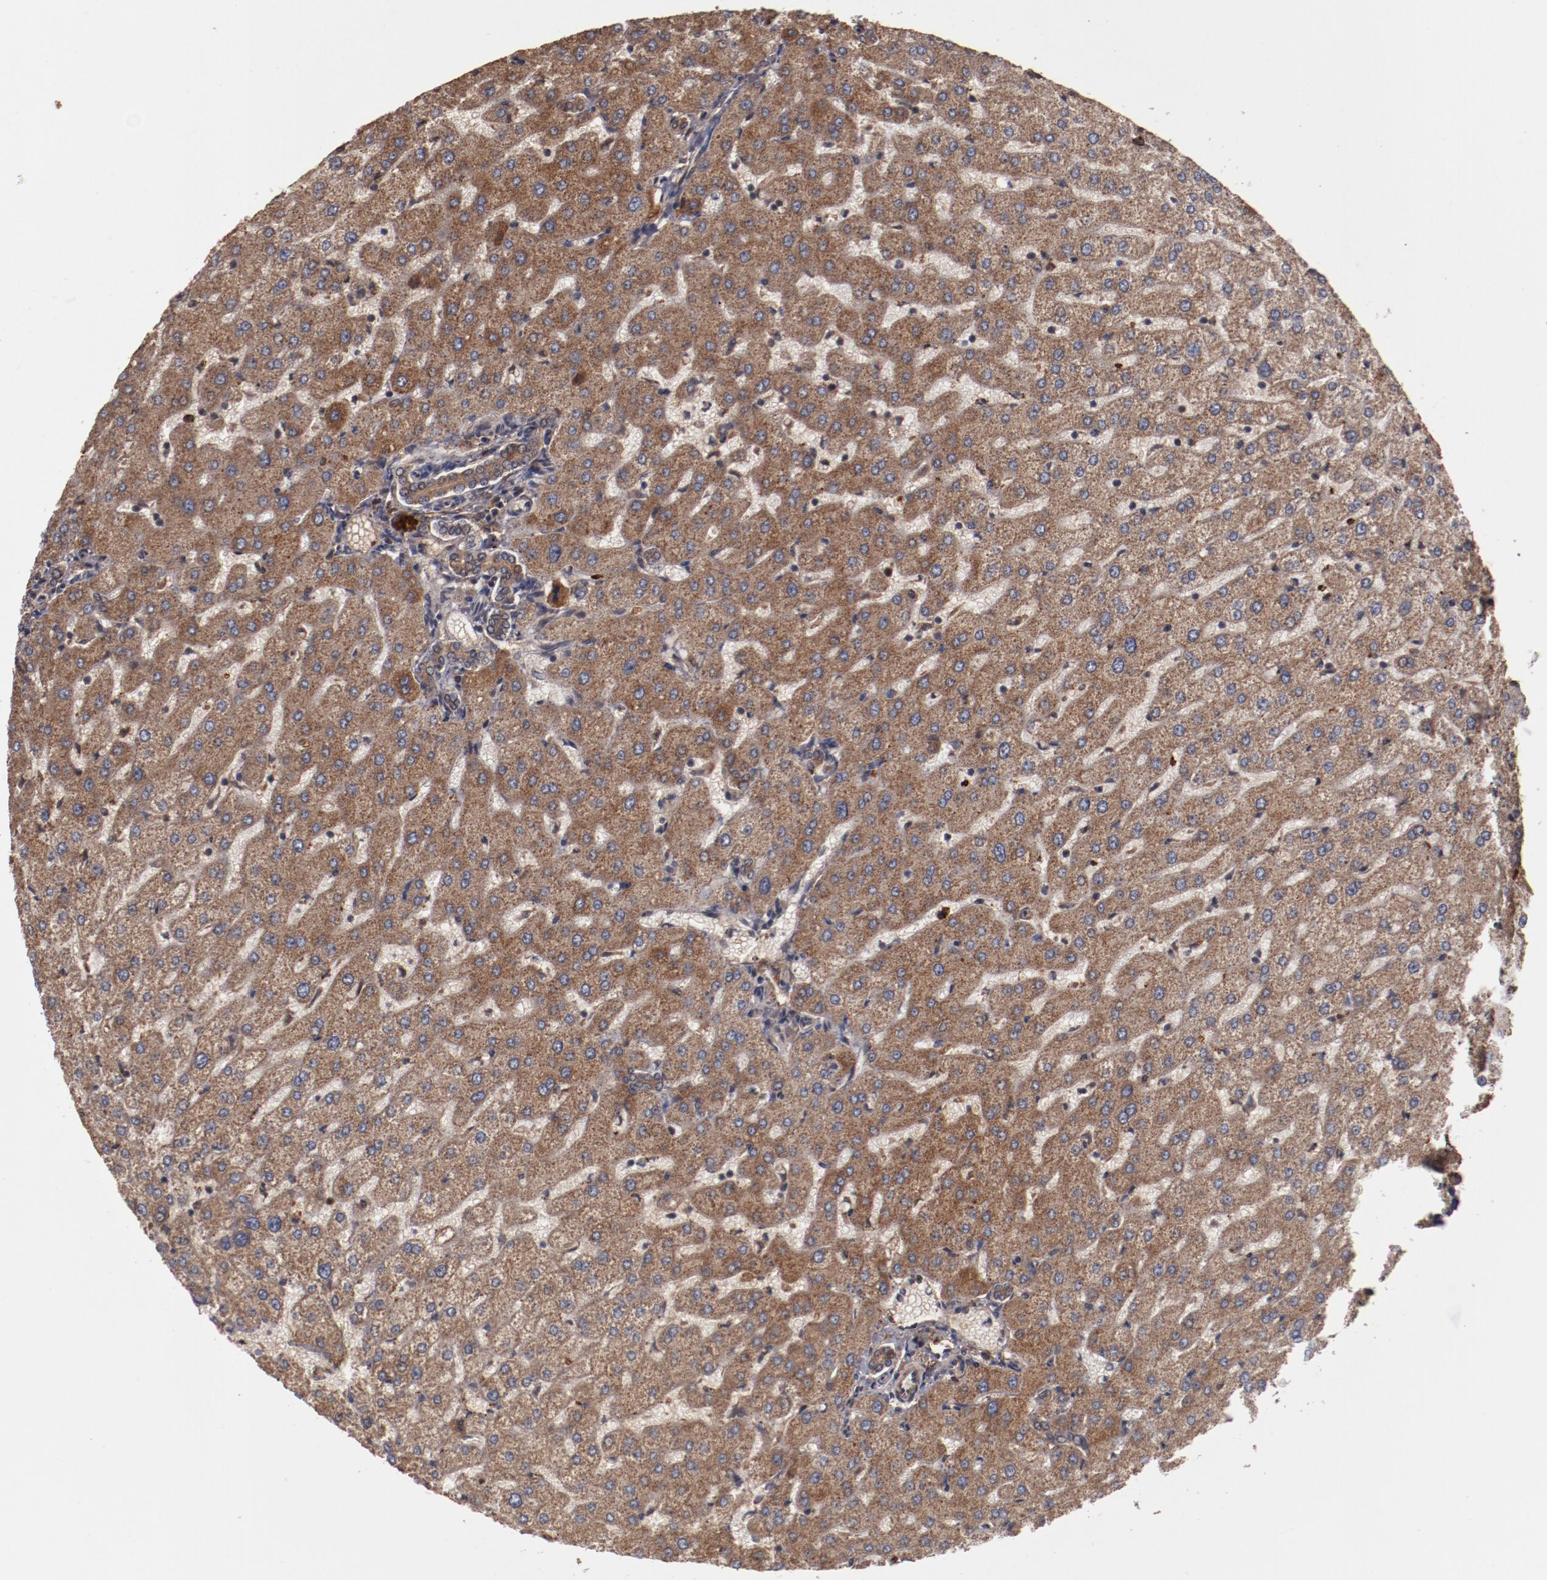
{"staining": {"intensity": "strong", "quantity": ">75%", "location": "cytoplasmic/membranous"}, "tissue": "liver", "cell_type": "Cholangiocytes", "image_type": "normal", "snomed": [{"axis": "morphology", "description": "Normal tissue, NOS"}, {"axis": "morphology", "description": "Fibrosis, NOS"}, {"axis": "topography", "description": "Liver"}], "caption": "This micrograph reveals IHC staining of unremarkable human liver, with high strong cytoplasmic/membranous expression in about >75% of cholangiocytes.", "gene": "TENM1", "patient": {"sex": "female", "age": 29}}